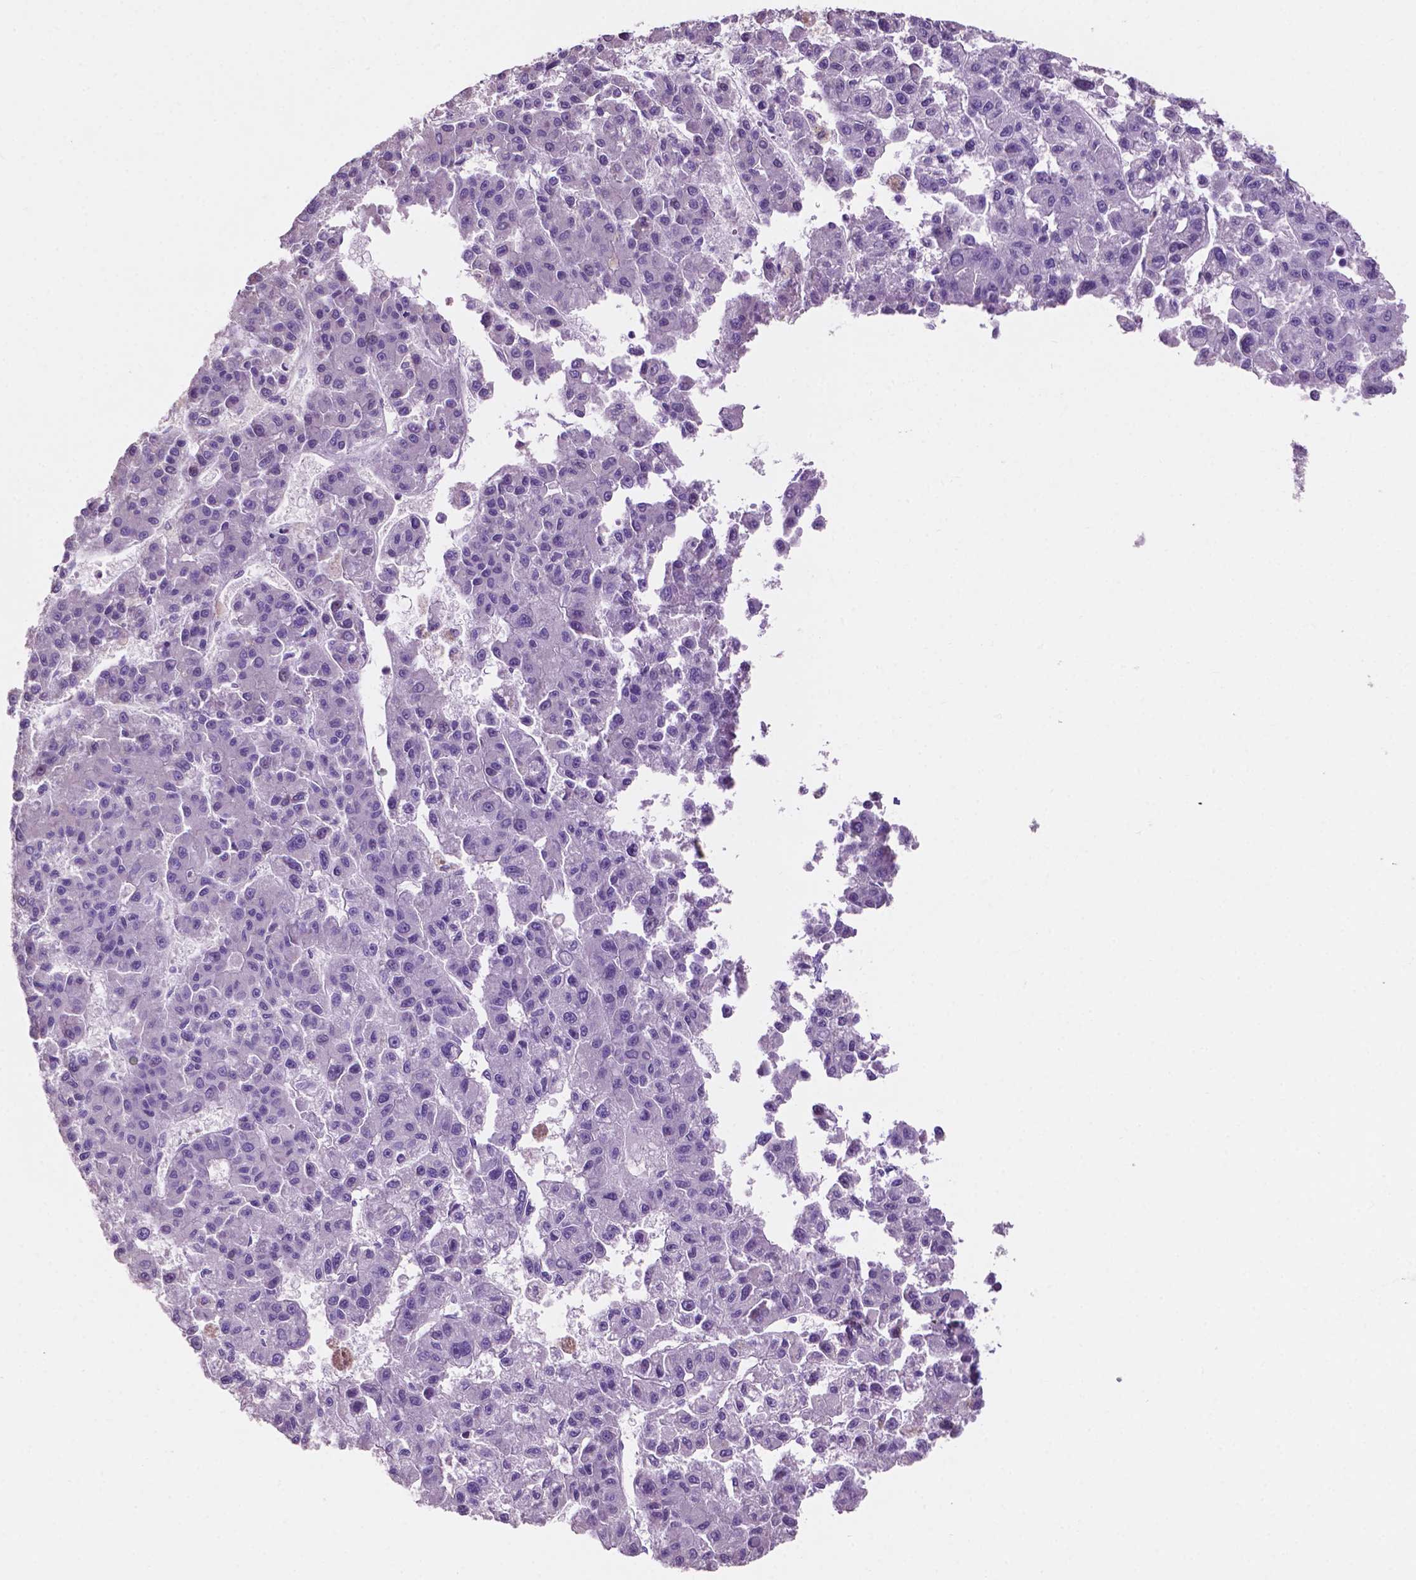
{"staining": {"intensity": "negative", "quantity": "none", "location": "none"}, "tissue": "liver cancer", "cell_type": "Tumor cells", "image_type": "cancer", "snomed": [{"axis": "morphology", "description": "Carcinoma, Hepatocellular, NOS"}, {"axis": "topography", "description": "Liver"}], "caption": "Immunohistochemical staining of human liver cancer (hepatocellular carcinoma) displays no significant positivity in tumor cells.", "gene": "CLDN17", "patient": {"sex": "male", "age": 70}}